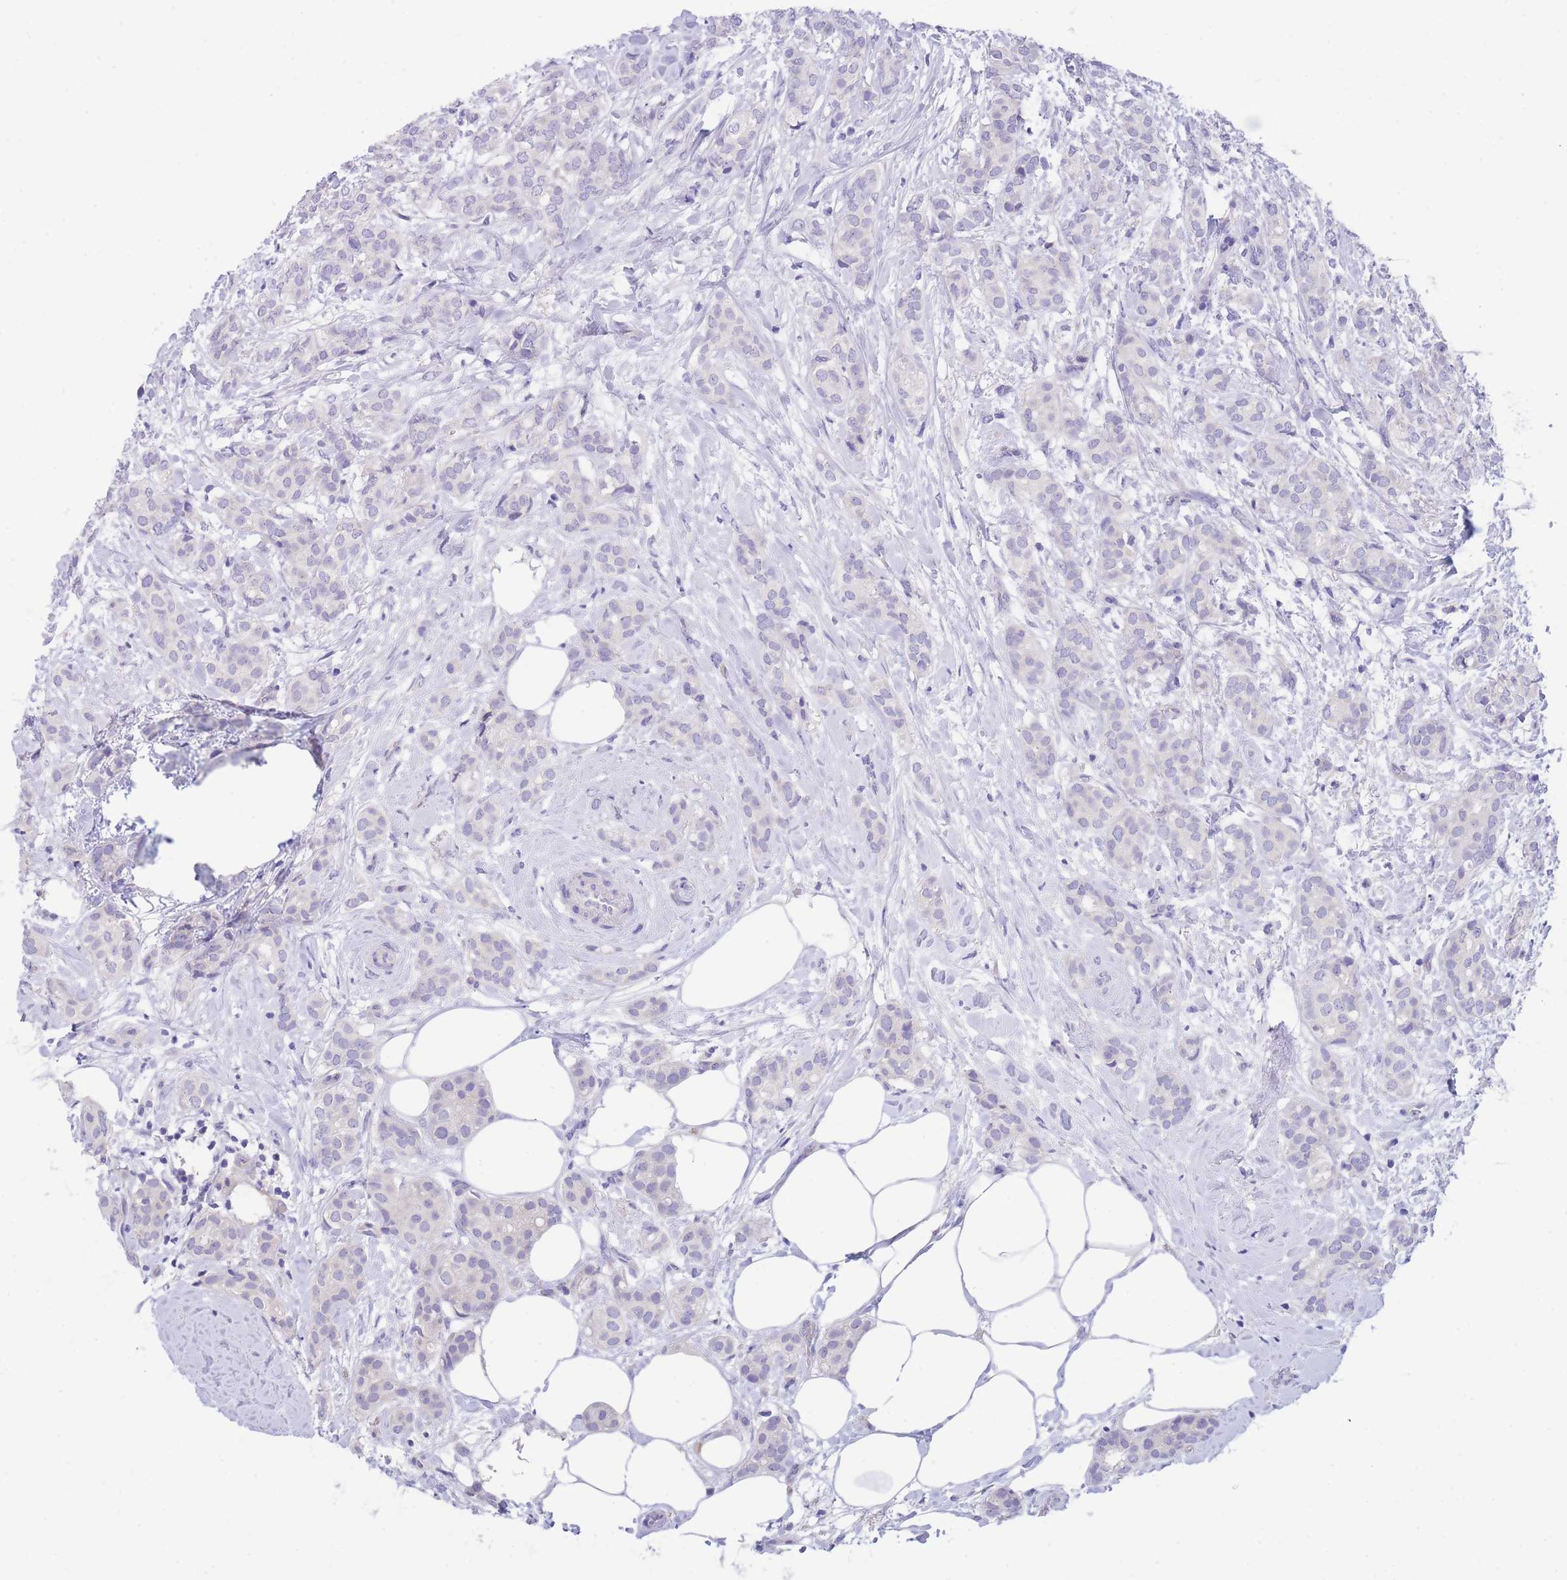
{"staining": {"intensity": "negative", "quantity": "none", "location": "none"}, "tissue": "breast cancer", "cell_type": "Tumor cells", "image_type": "cancer", "snomed": [{"axis": "morphology", "description": "Duct carcinoma"}, {"axis": "topography", "description": "Breast"}], "caption": "Immunohistochemistry (IHC) photomicrograph of breast infiltrating ductal carcinoma stained for a protein (brown), which demonstrates no positivity in tumor cells.", "gene": "PCDHB3", "patient": {"sex": "female", "age": 73}}